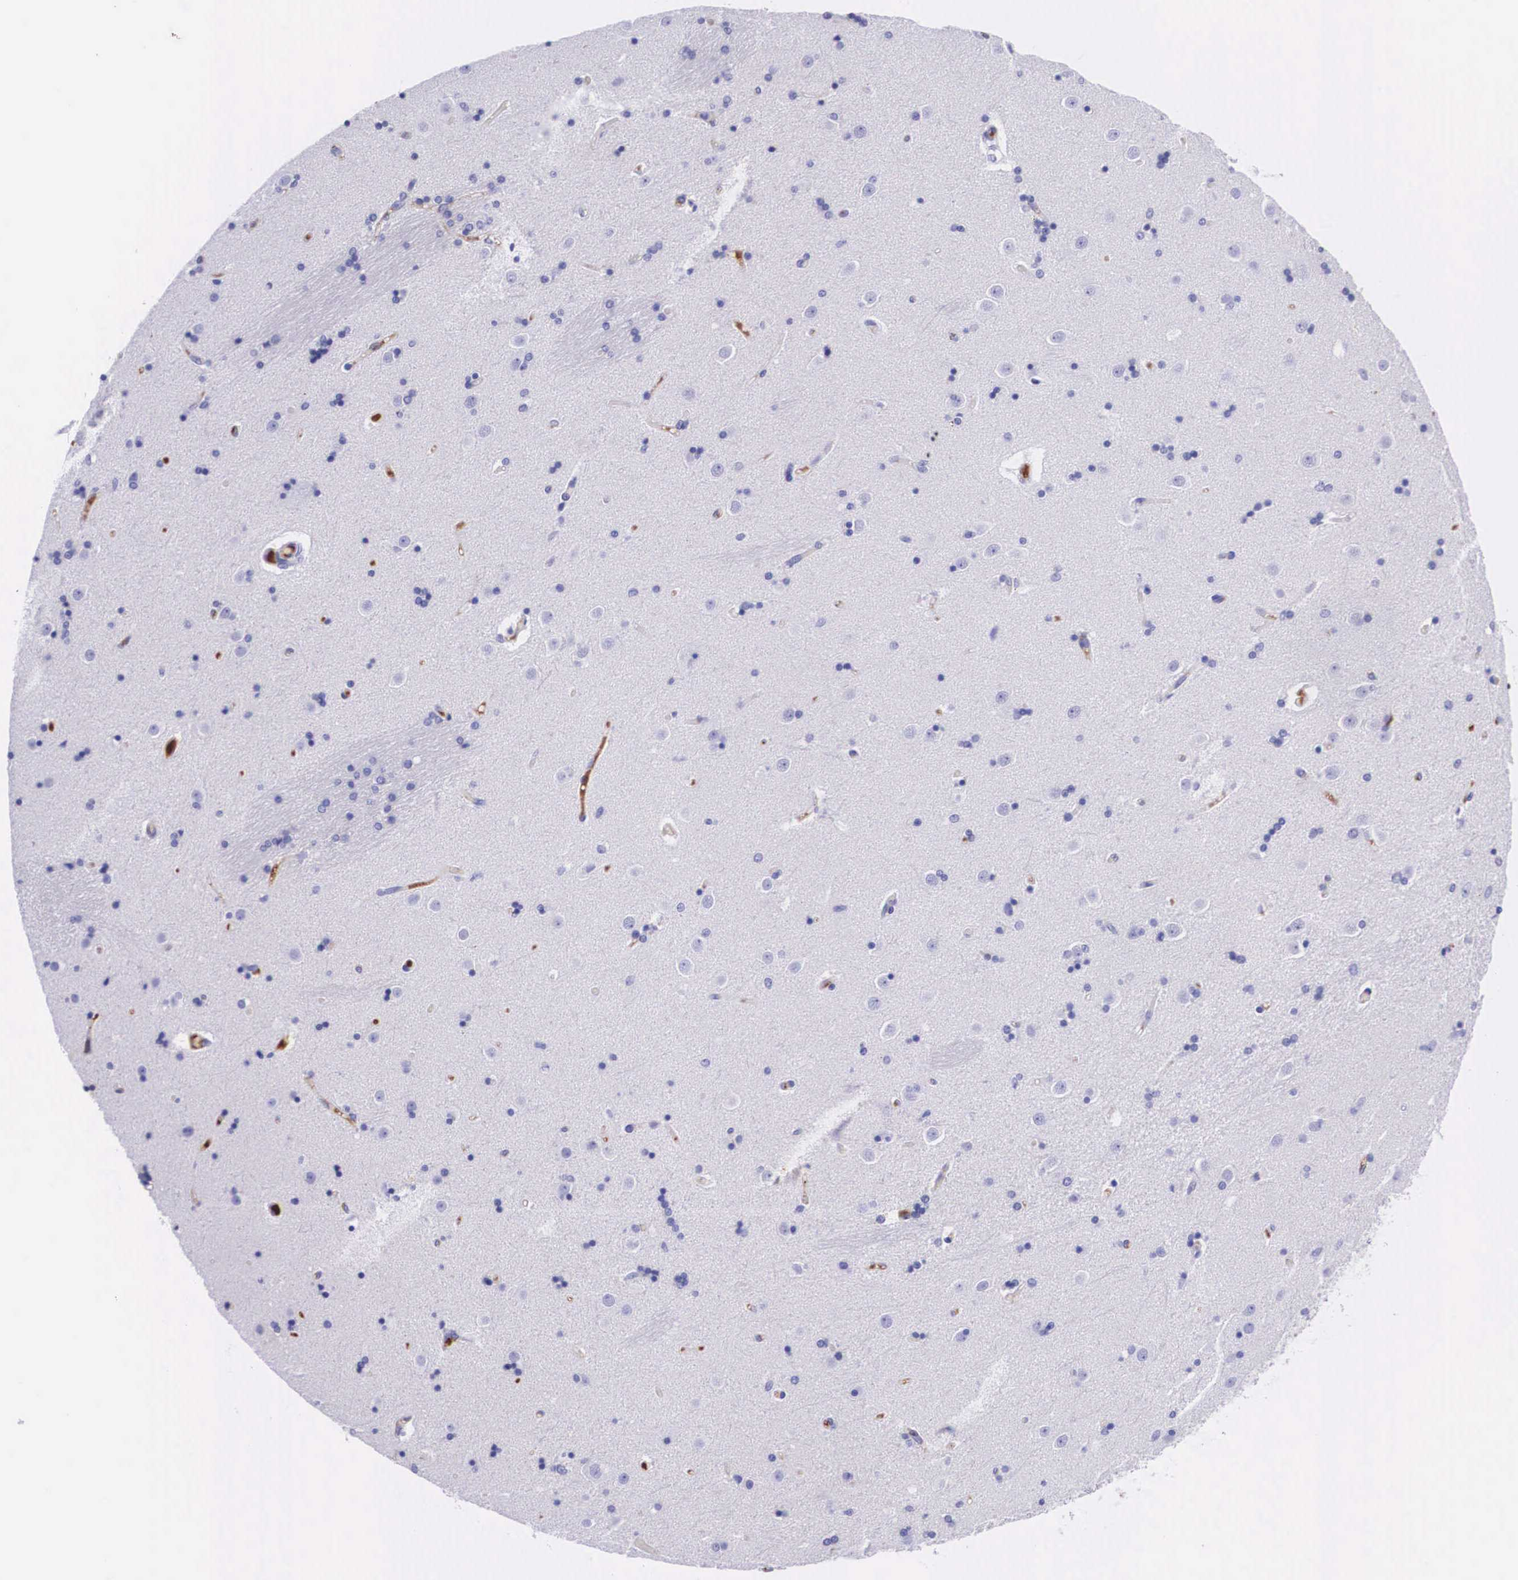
{"staining": {"intensity": "moderate", "quantity": "<25%", "location": "nuclear"}, "tissue": "caudate", "cell_type": "Glial cells", "image_type": "normal", "snomed": [{"axis": "morphology", "description": "Normal tissue, NOS"}, {"axis": "topography", "description": "Lateral ventricle wall"}], "caption": "Caudate stained with immunohistochemistry (IHC) reveals moderate nuclear expression in about <25% of glial cells.", "gene": "PLG", "patient": {"sex": "female", "age": 54}}